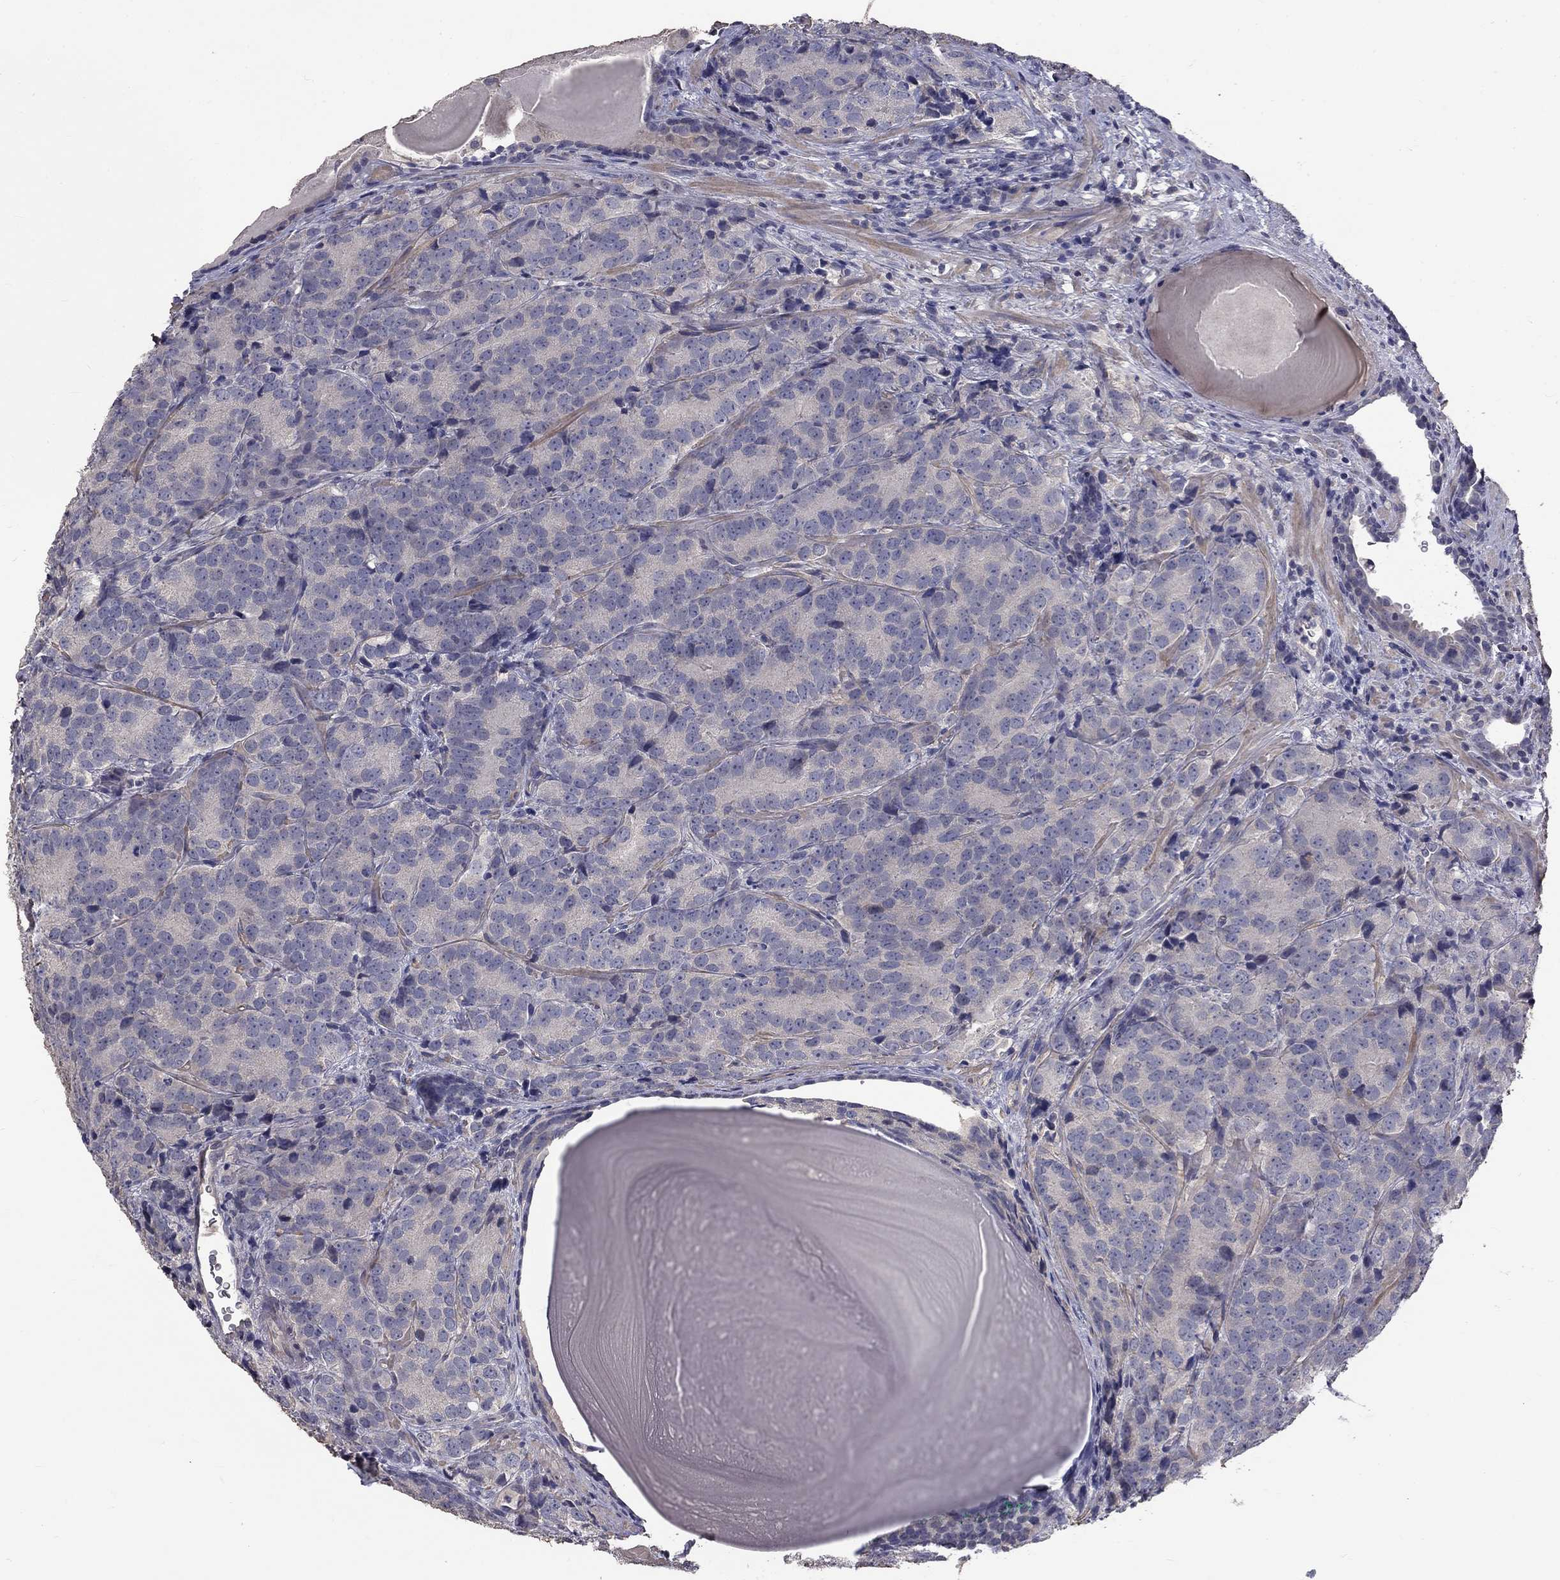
{"staining": {"intensity": "negative", "quantity": "none", "location": "none"}, "tissue": "prostate cancer", "cell_type": "Tumor cells", "image_type": "cancer", "snomed": [{"axis": "morphology", "description": "Adenocarcinoma, NOS"}, {"axis": "topography", "description": "Prostate"}], "caption": "Tumor cells are negative for brown protein staining in prostate cancer (adenocarcinoma).", "gene": "SLC39A14", "patient": {"sex": "male", "age": 71}}